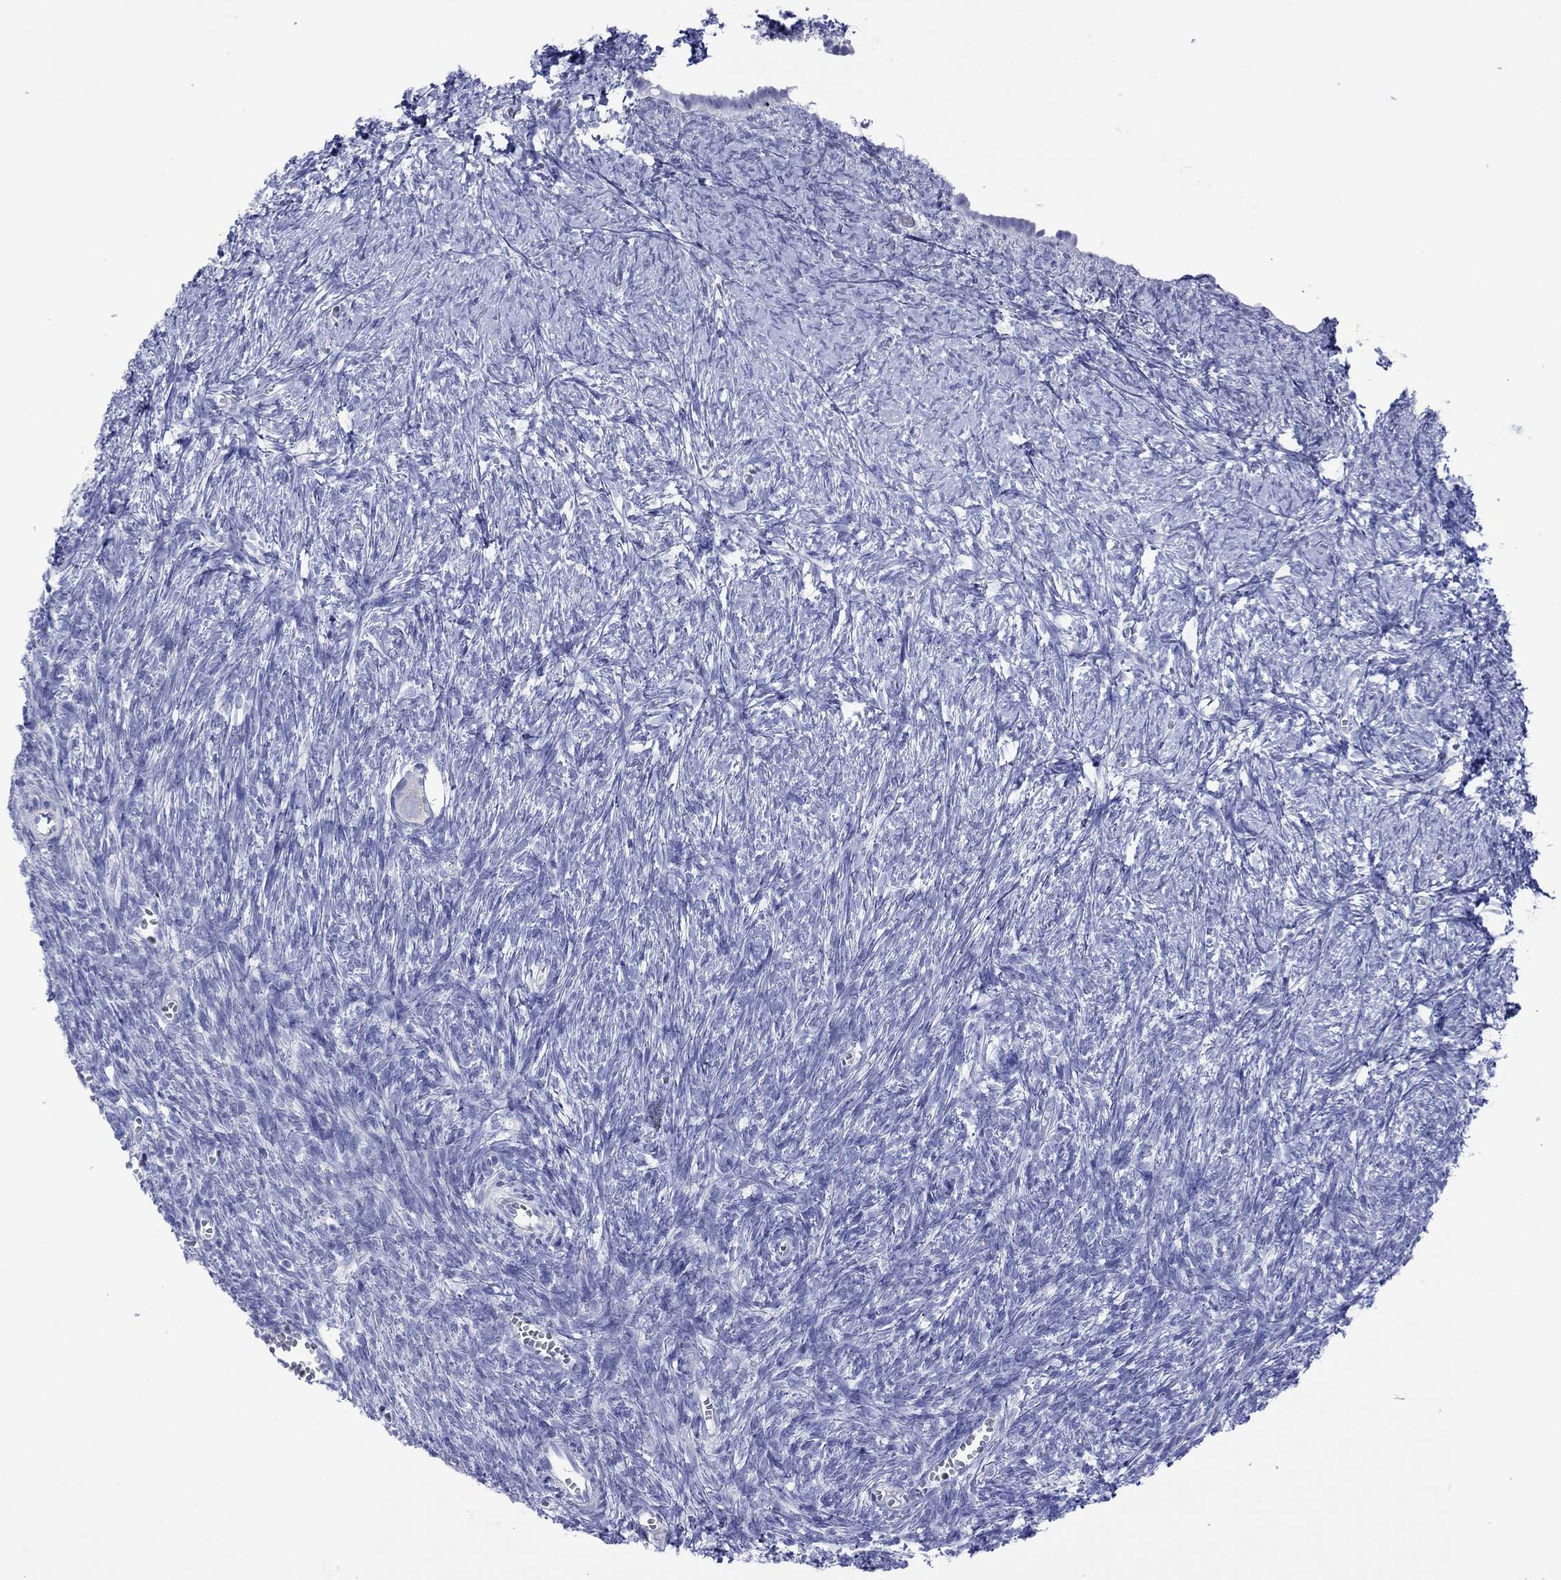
{"staining": {"intensity": "negative", "quantity": "none", "location": "none"}, "tissue": "ovary", "cell_type": "Follicle cells", "image_type": "normal", "snomed": [{"axis": "morphology", "description": "Normal tissue, NOS"}, {"axis": "topography", "description": "Ovary"}], "caption": "Protein analysis of normal ovary displays no significant expression in follicle cells. (Immunohistochemistry (ihc), brightfield microscopy, high magnification).", "gene": "MLANA", "patient": {"sex": "female", "age": 43}}